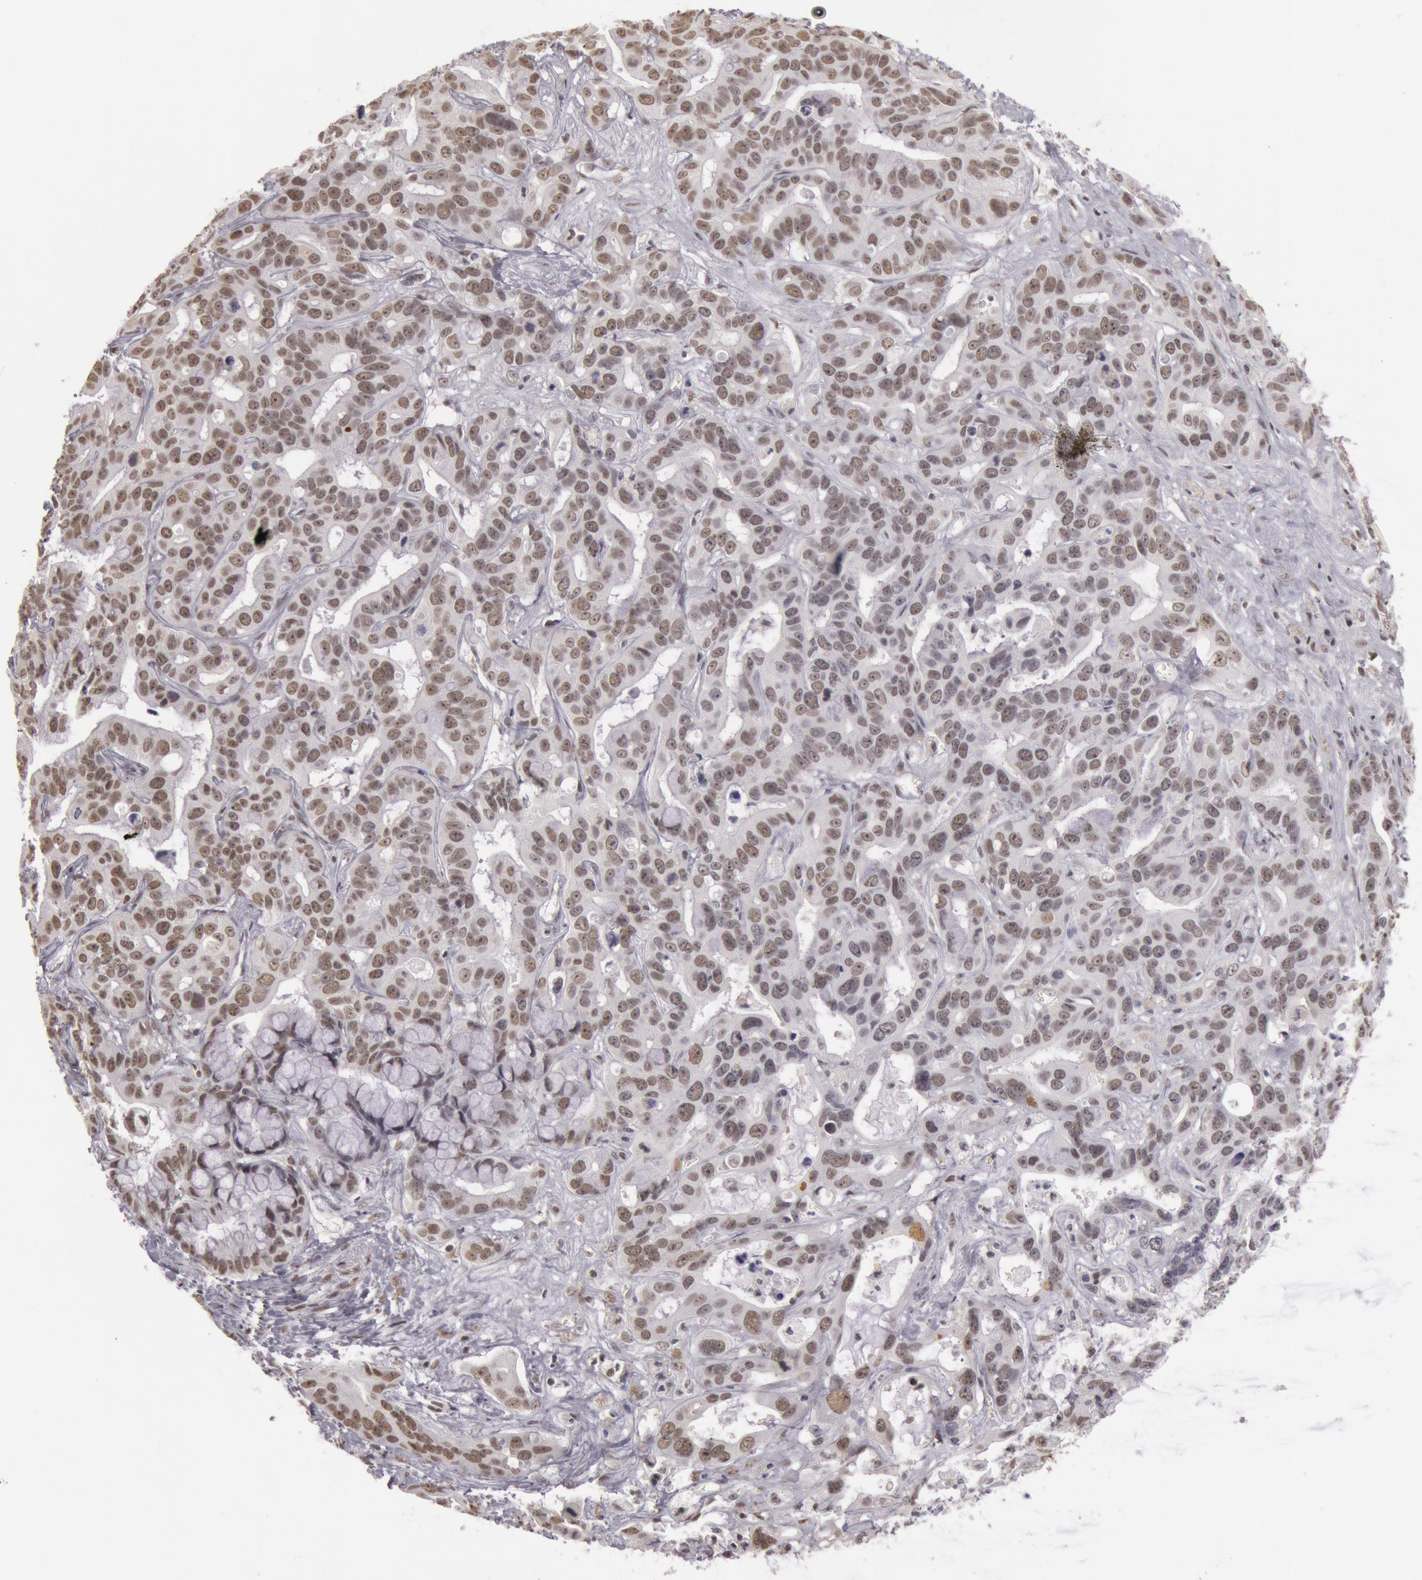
{"staining": {"intensity": "moderate", "quantity": ">75%", "location": "nuclear"}, "tissue": "liver cancer", "cell_type": "Tumor cells", "image_type": "cancer", "snomed": [{"axis": "morphology", "description": "Cholangiocarcinoma"}, {"axis": "topography", "description": "Liver"}], "caption": "There is medium levels of moderate nuclear staining in tumor cells of liver cancer (cholangiocarcinoma), as demonstrated by immunohistochemical staining (brown color).", "gene": "ESS2", "patient": {"sex": "female", "age": 65}}